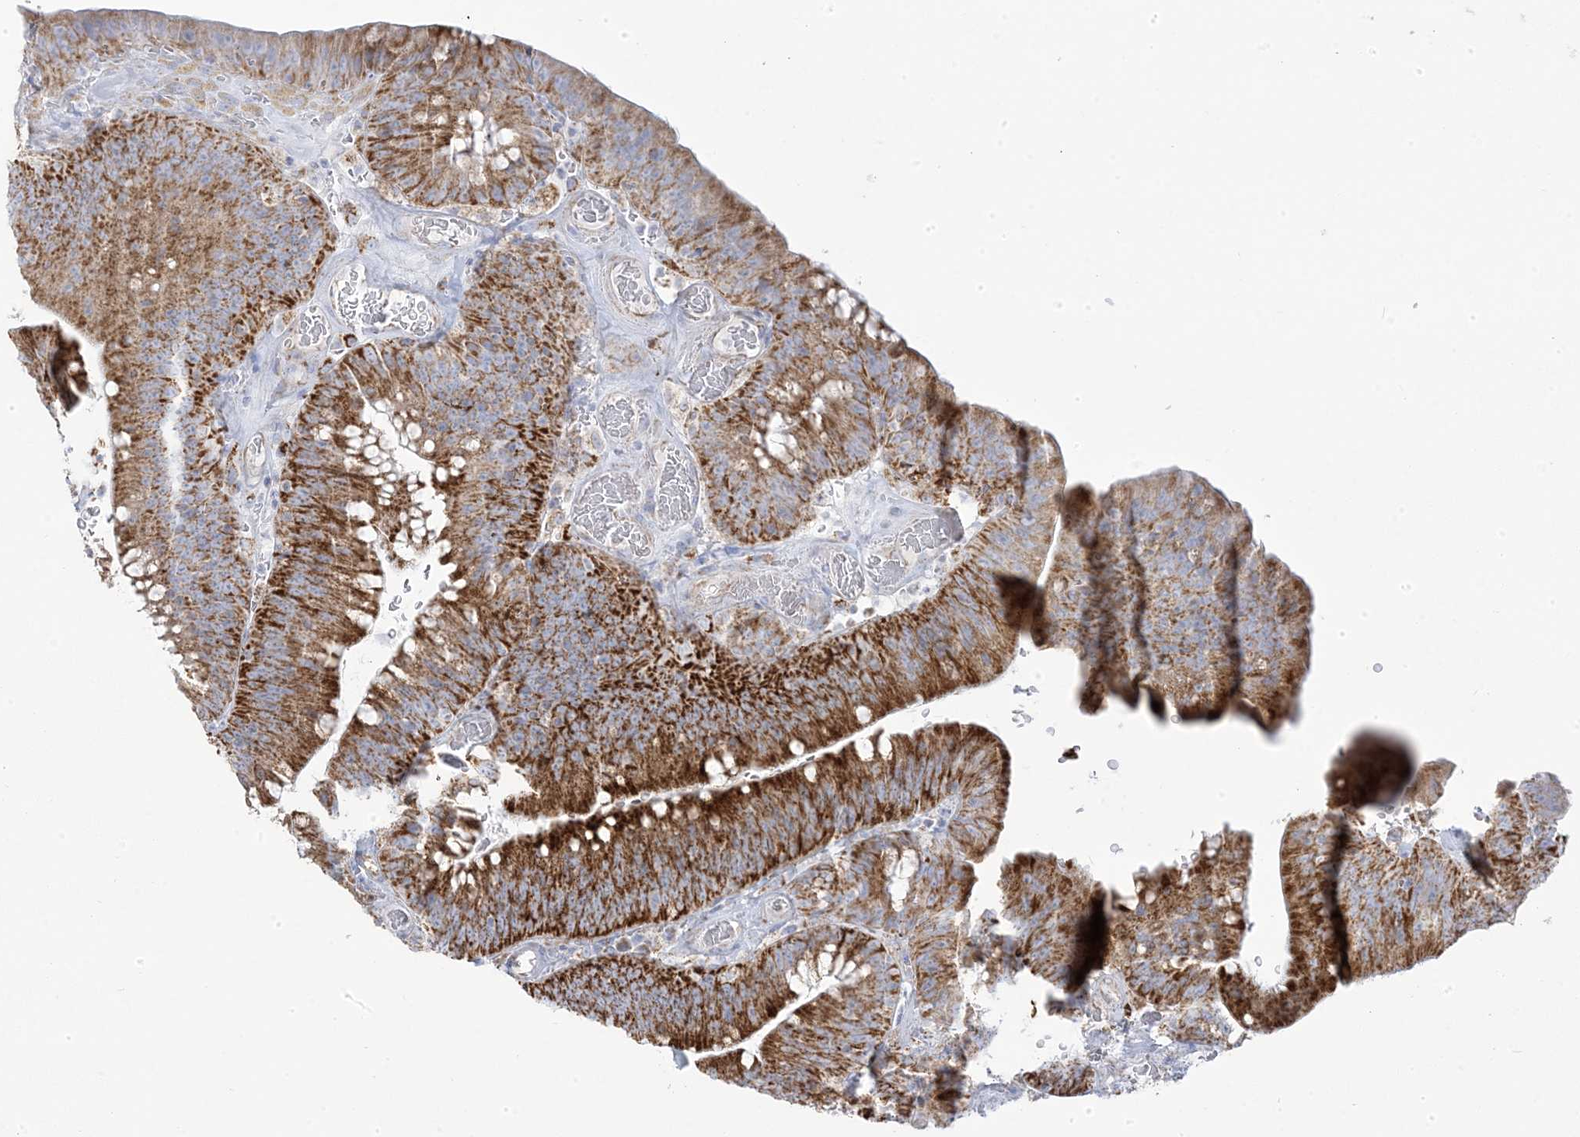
{"staining": {"intensity": "strong", "quantity": ">75%", "location": "cytoplasmic/membranous"}, "tissue": "colorectal cancer", "cell_type": "Tumor cells", "image_type": "cancer", "snomed": [{"axis": "morphology", "description": "Normal tissue, NOS"}, {"axis": "topography", "description": "Colon"}], "caption": "Colorectal cancer stained with a protein marker demonstrates strong staining in tumor cells.", "gene": "PCCB", "patient": {"sex": "female", "age": 82}}